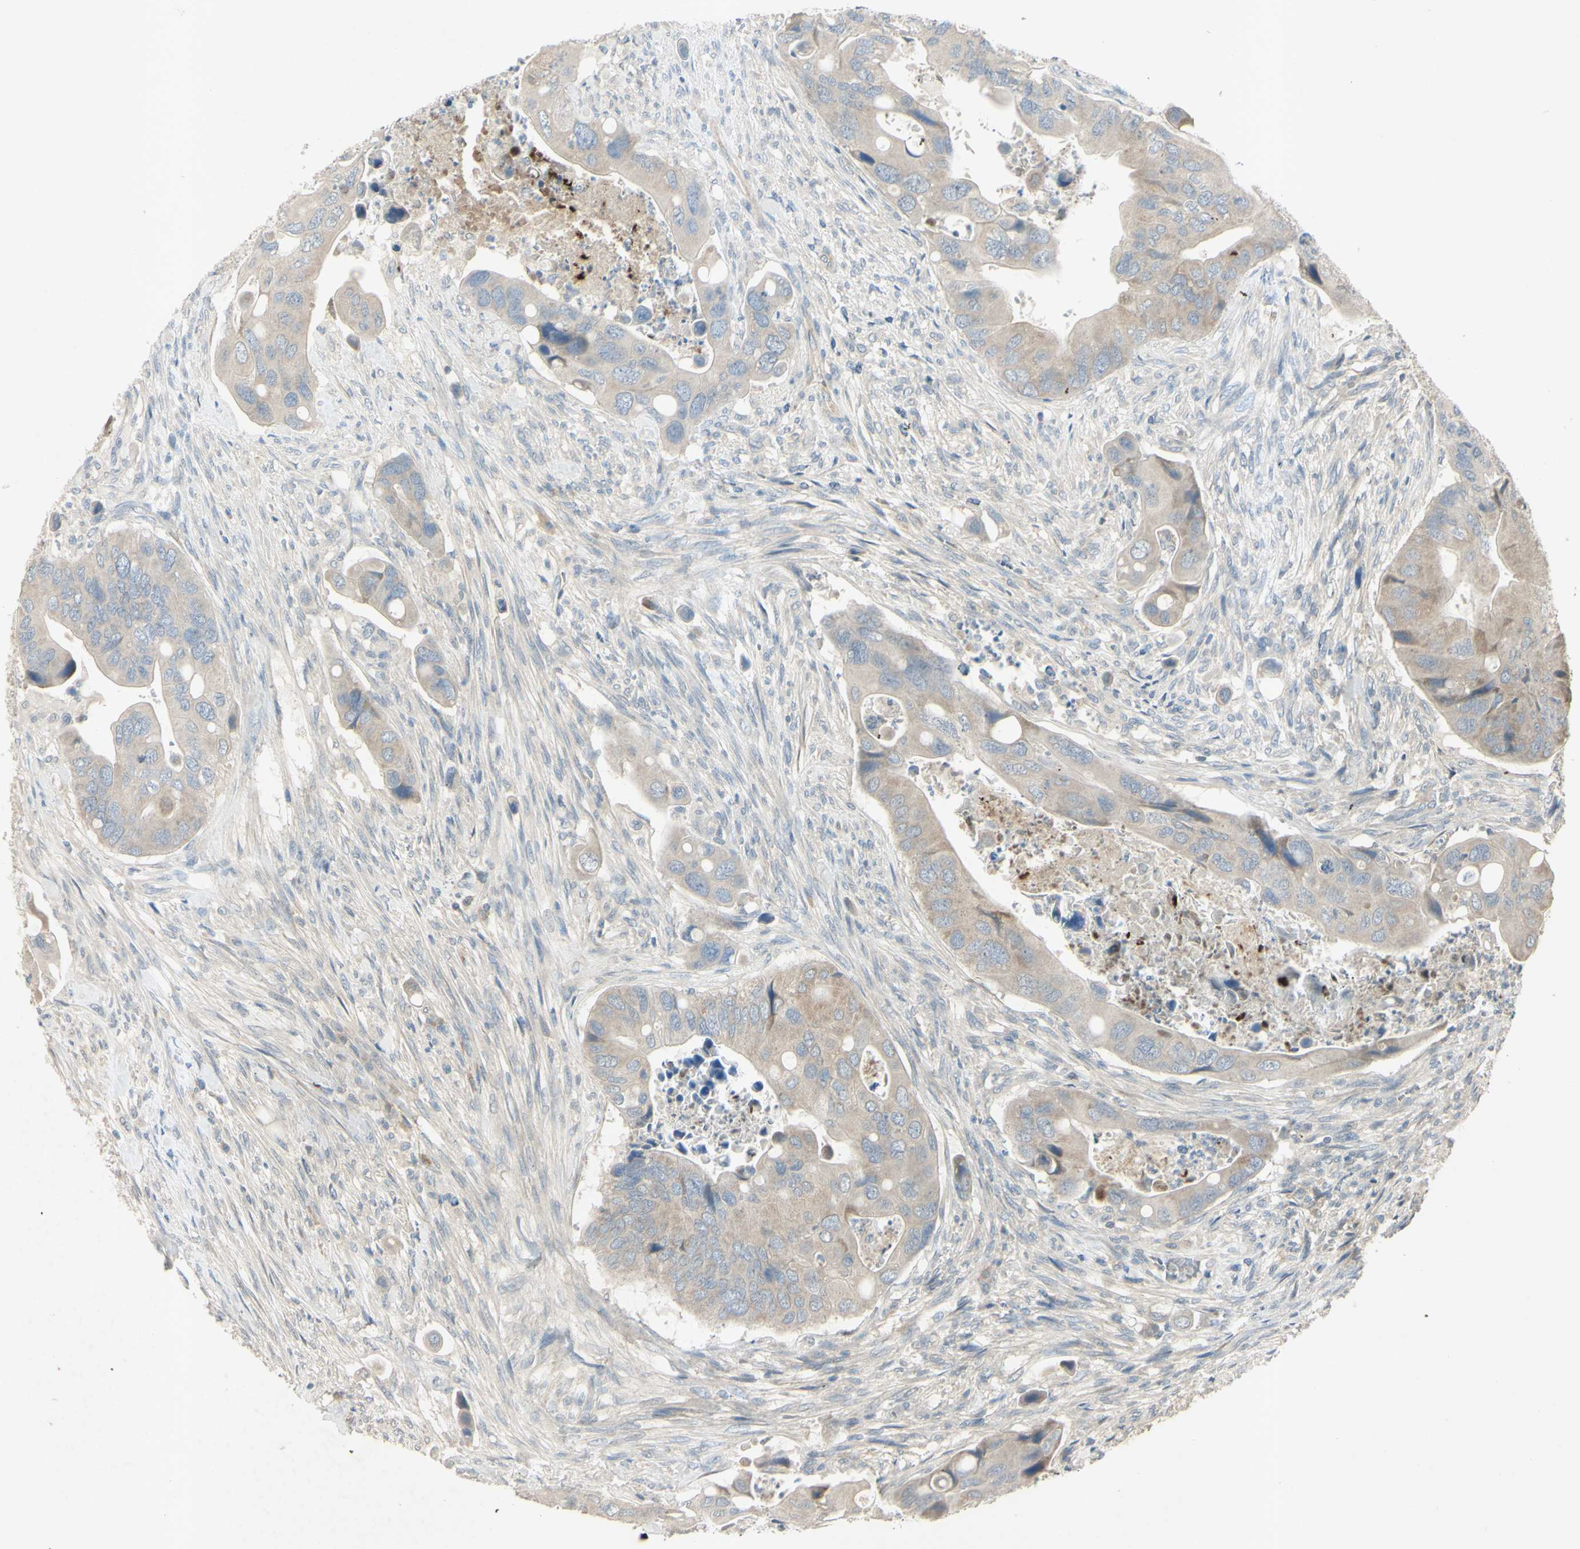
{"staining": {"intensity": "weak", "quantity": ">75%", "location": "cytoplasmic/membranous"}, "tissue": "colorectal cancer", "cell_type": "Tumor cells", "image_type": "cancer", "snomed": [{"axis": "morphology", "description": "Adenocarcinoma, NOS"}, {"axis": "topography", "description": "Rectum"}], "caption": "An IHC micrograph of neoplastic tissue is shown. Protein staining in brown labels weak cytoplasmic/membranous positivity in colorectal cancer (adenocarcinoma) within tumor cells.", "gene": "AATK", "patient": {"sex": "female", "age": 57}}